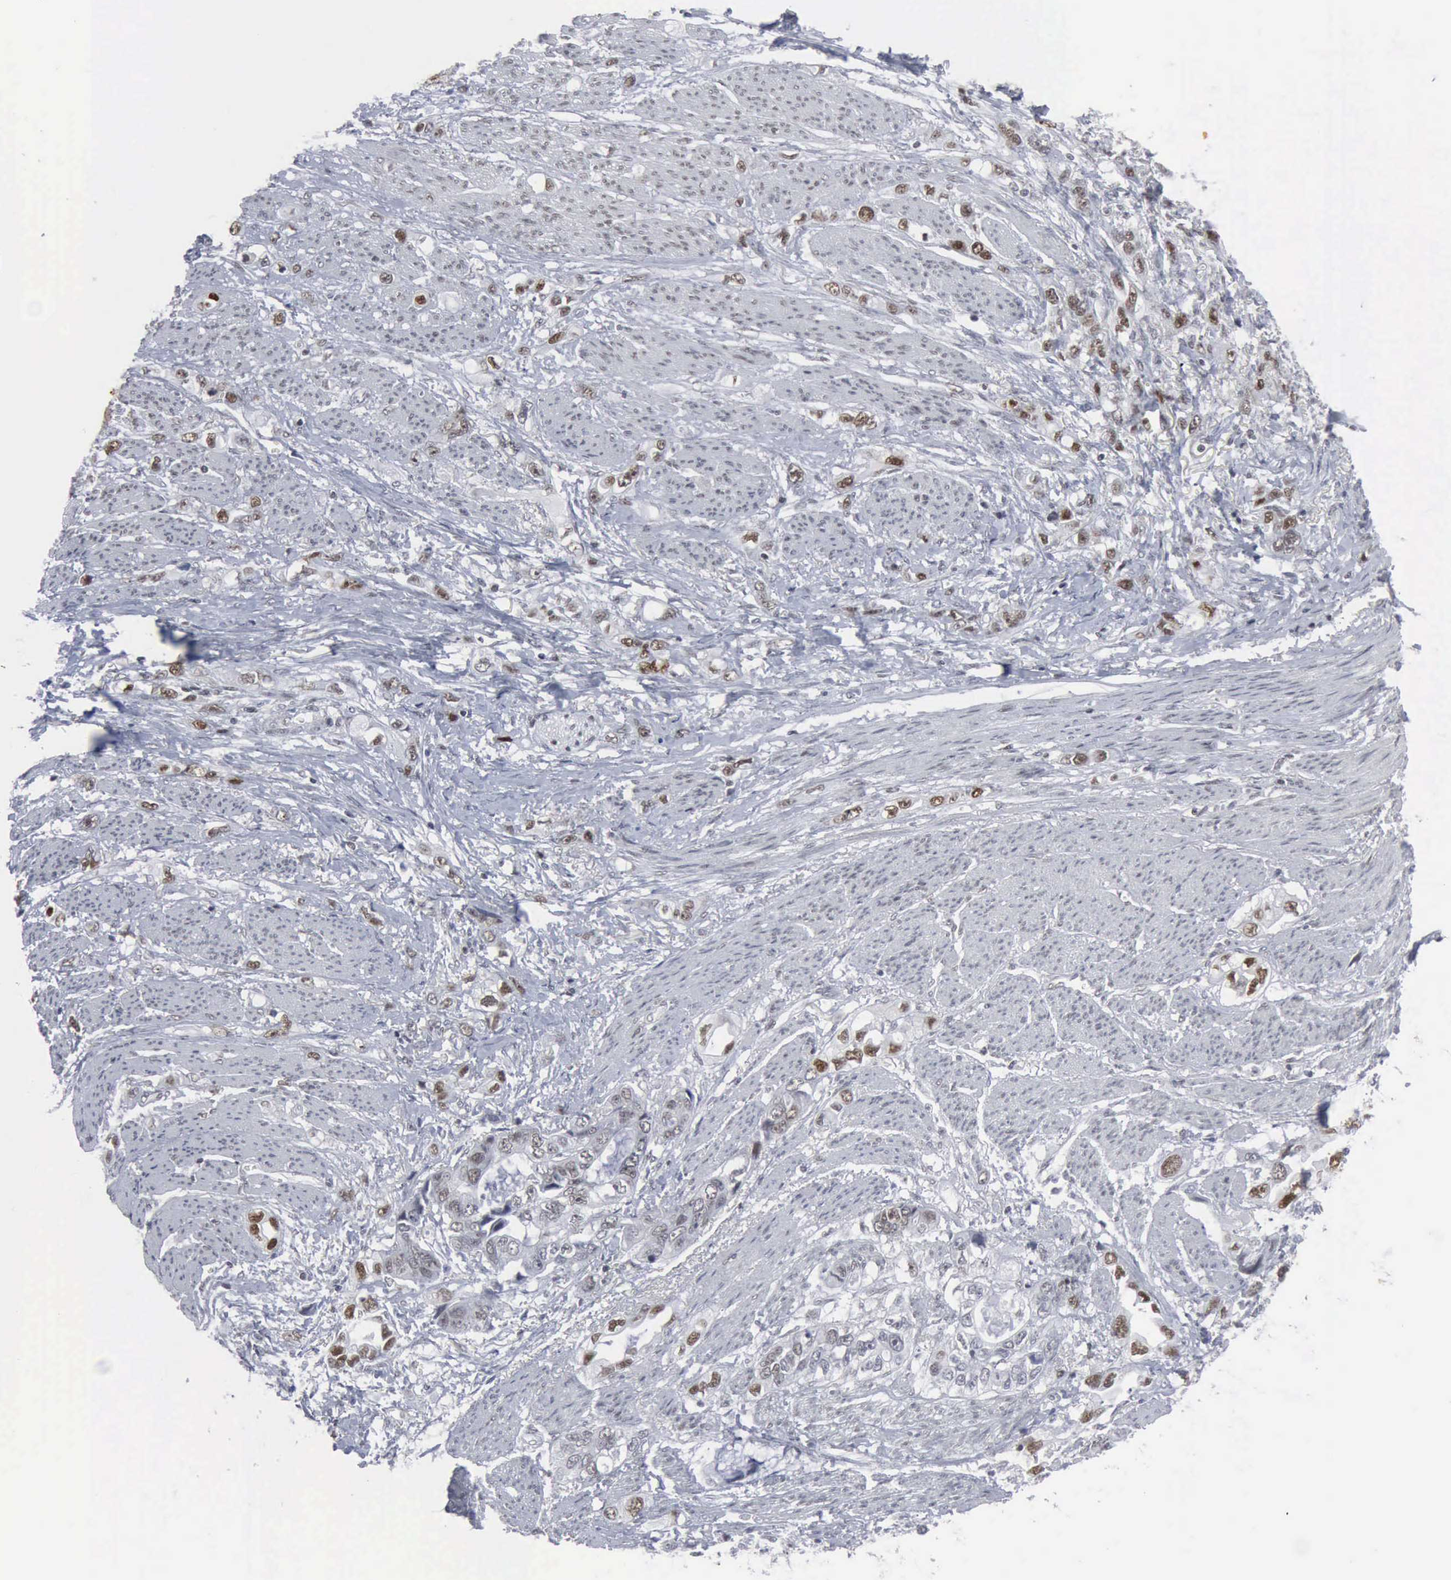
{"staining": {"intensity": "weak", "quantity": "25%-75%", "location": "nuclear"}, "tissue": "stomach cancer", "cell_type": "Tumor cells", "image_type": "cancer", "snomed": [{"axis": "morphology", "description": "Adenocarcinoma, NOS"}, {"axis": "topography", "description": "Stomach, upper"}], "caption": "A high-resolution image shows immunohistochemistry staining of adenocarcinoma (stomach), which displays weak nuclear positivity in about 25%-75% of tumor cells.", "gene": "XPA", "patient": {"sex": "female", "age": 52}}